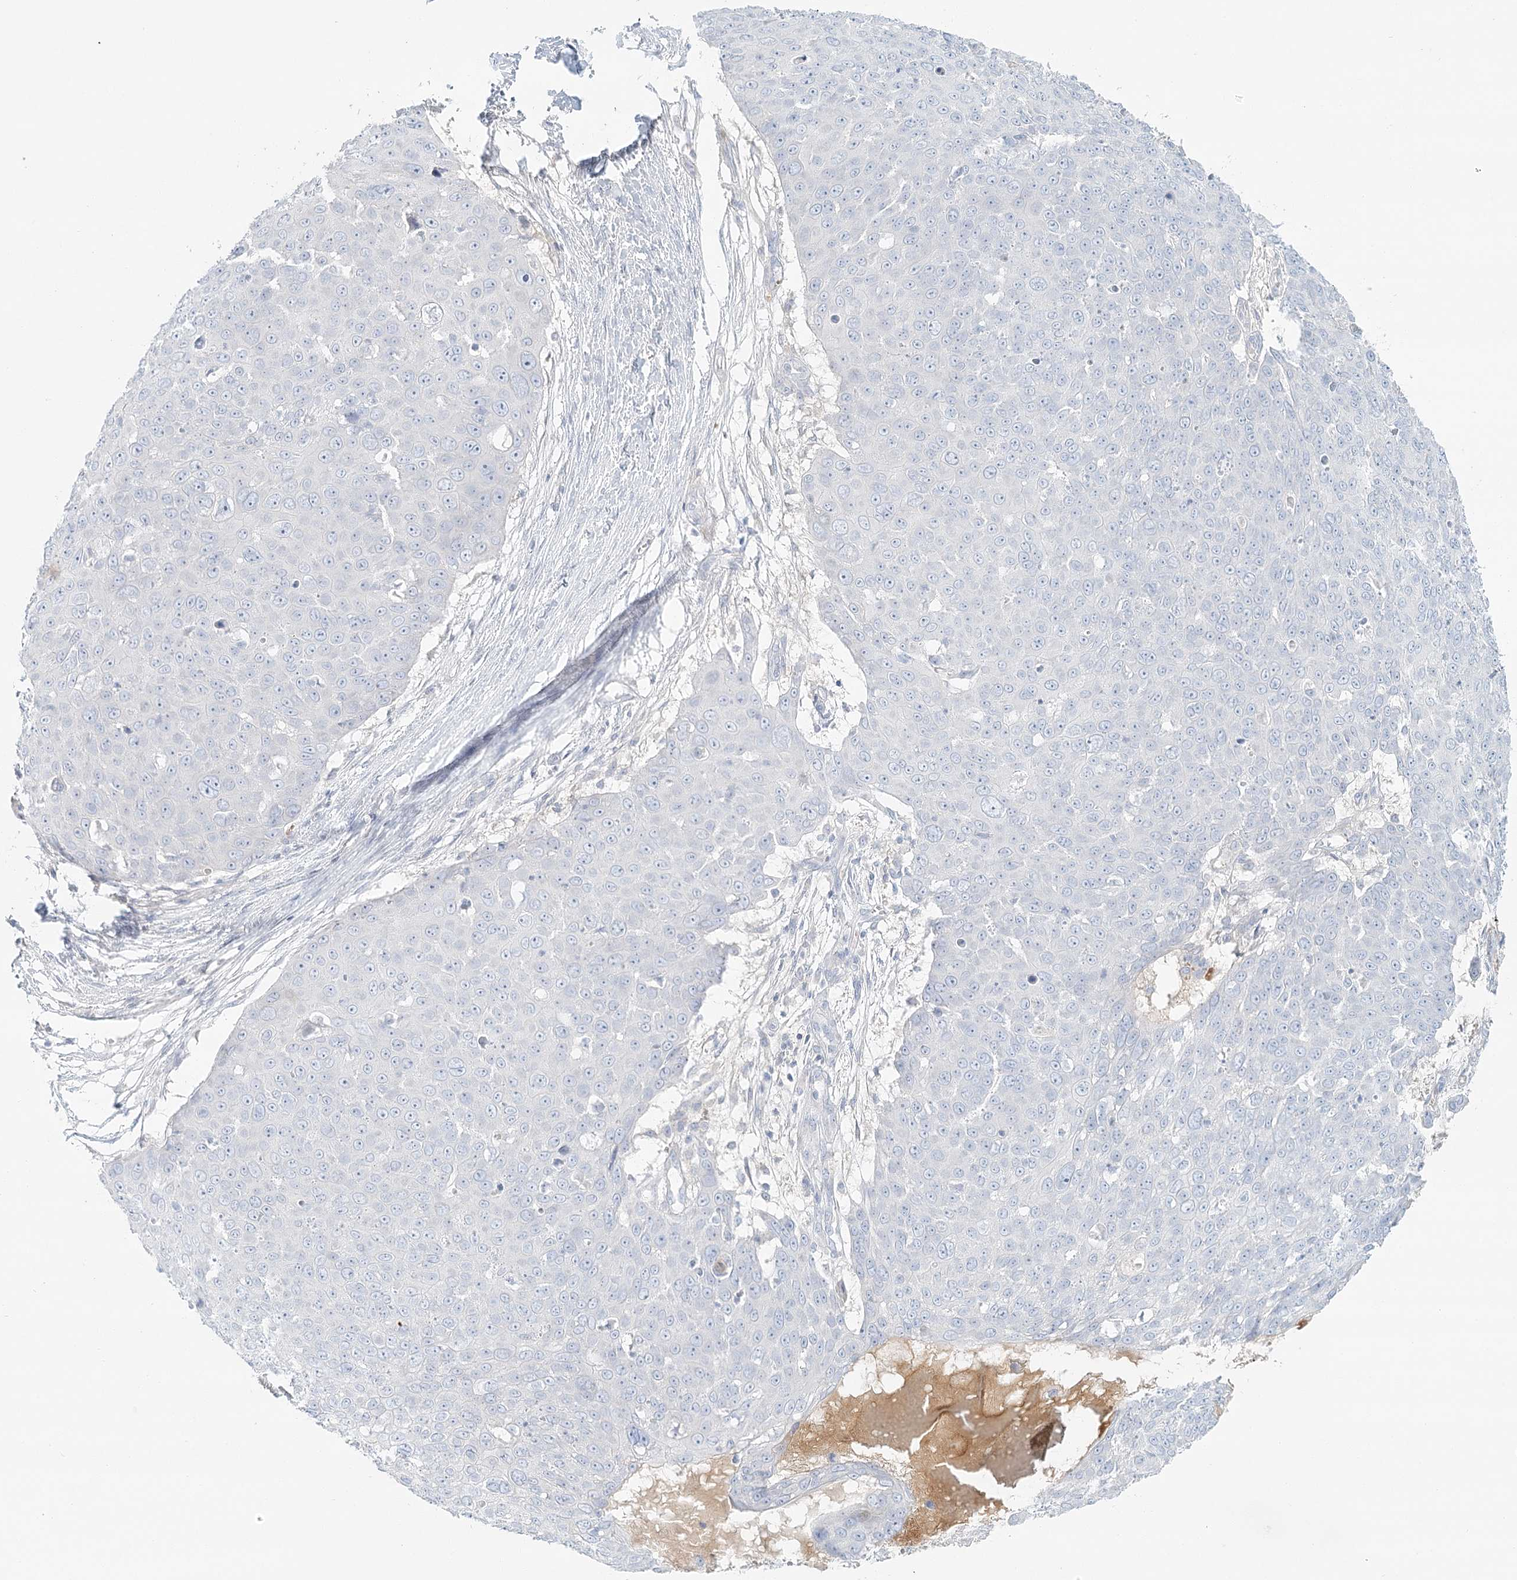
{"staining": {"intensity": "negative", "quantity": "none", "location": "none"}, "tissue": "skin cancer", "cell_type": "Tumor cells", "image_type": "cancer", "snomed": [{"axis": "morphology", "description": "Squamous cell carcinoma, NOS"}, {"axis": "topography", "description": "Skin"}], "caption": "Immunohistochemistry of human squamous cell carcinoma (skin) displays no expression in tumor cells. (DAB immunohistochemistry (IHC) with hematoxylin counter stain).", "gene": "DMGDH", "patient": {"sex": "male", "age": 71}}